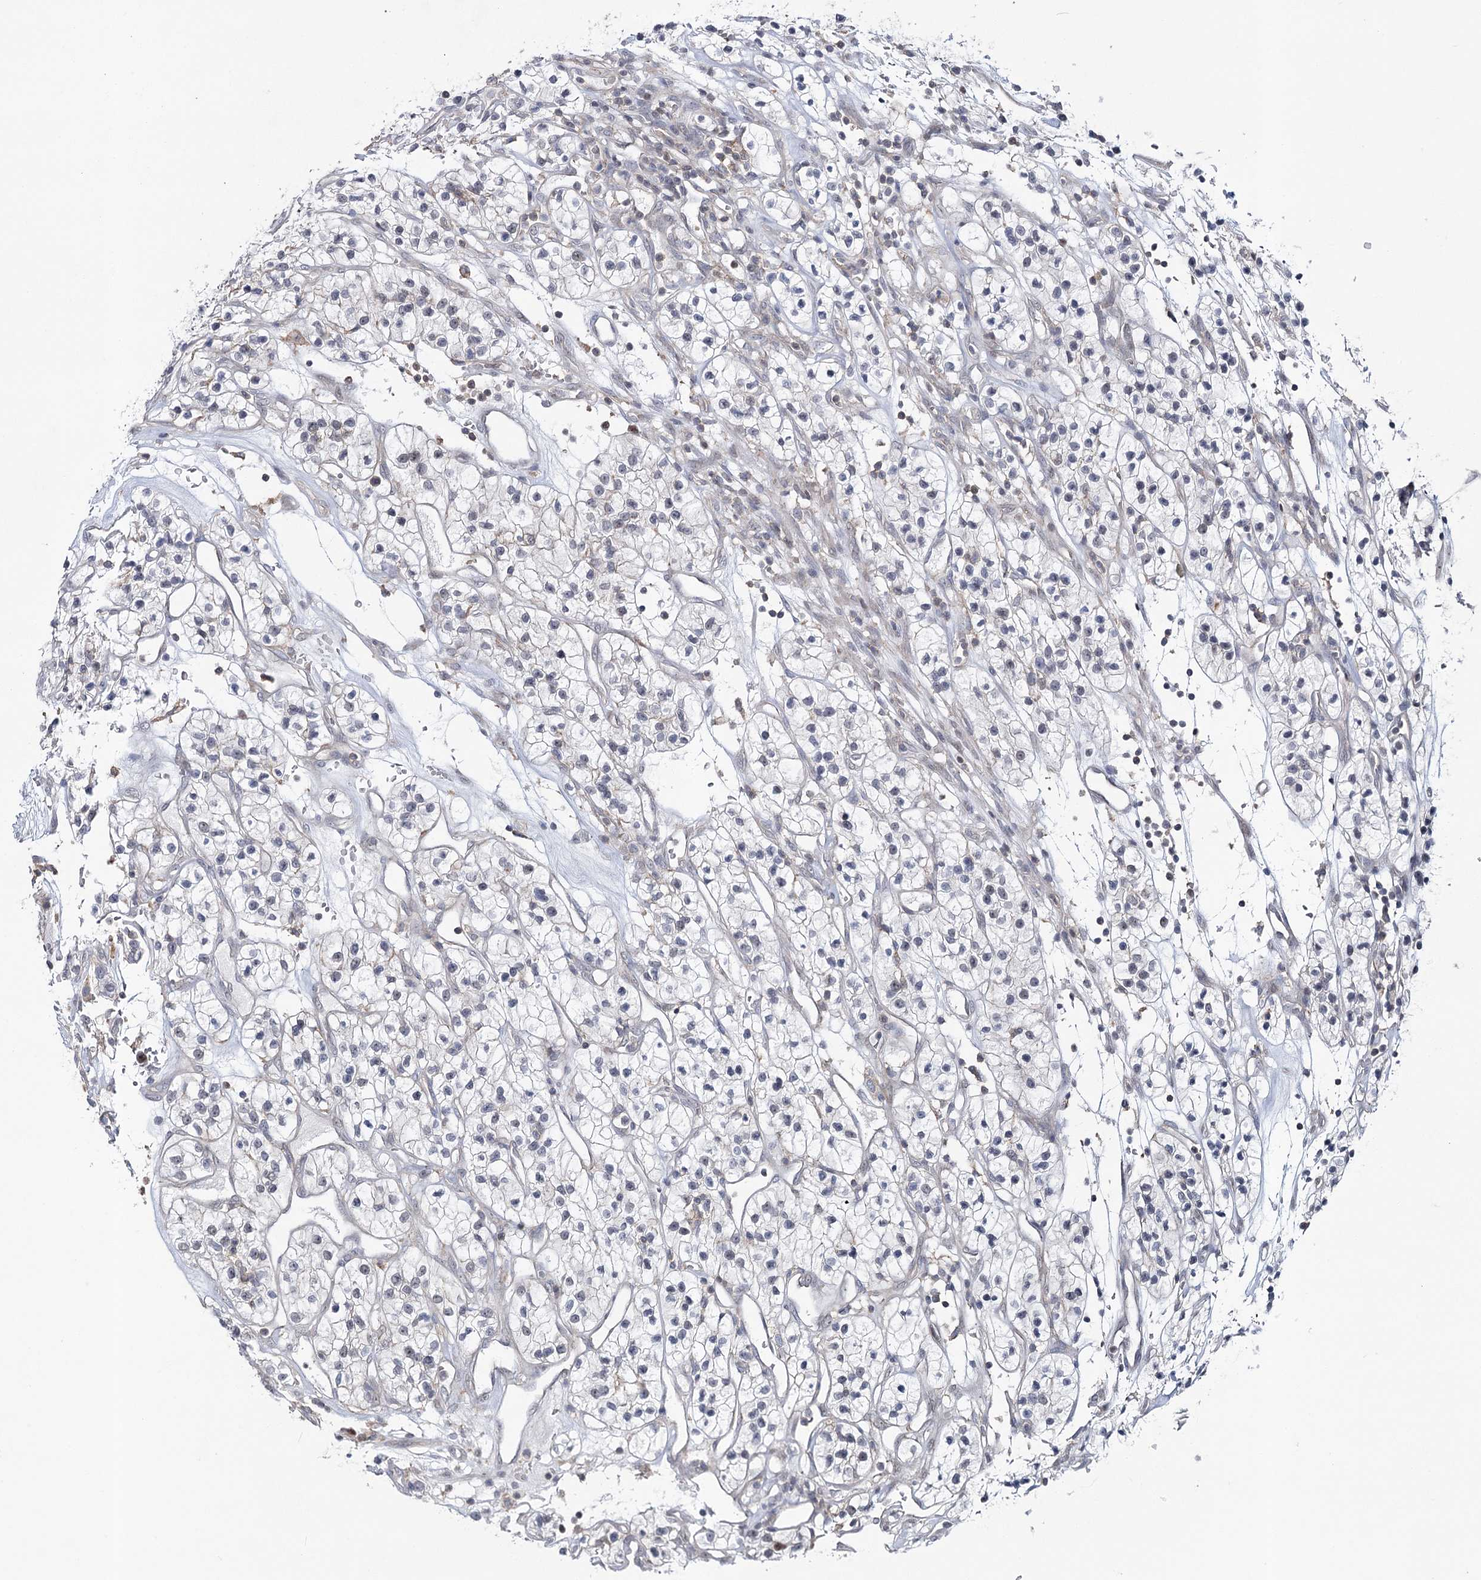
{"staining": {"intensity": "negative", "quantity": "none", "location": "none"}, "tissue": "renal cancer", "cell_type": "Tumor cells", "image_type": "cancer", "snomed": [{"axis": "morphology", "description": "Adenocarcinoma, NOS"}, {"axis": "topography", "description": "Kidney"}], "caption": "Renal adenocarcinoma was stained to show a protein in brown. There is no significant expression in tumor cells.", "gene": "ZC3H8", "patient": {"sex": "female", "age": 57}}